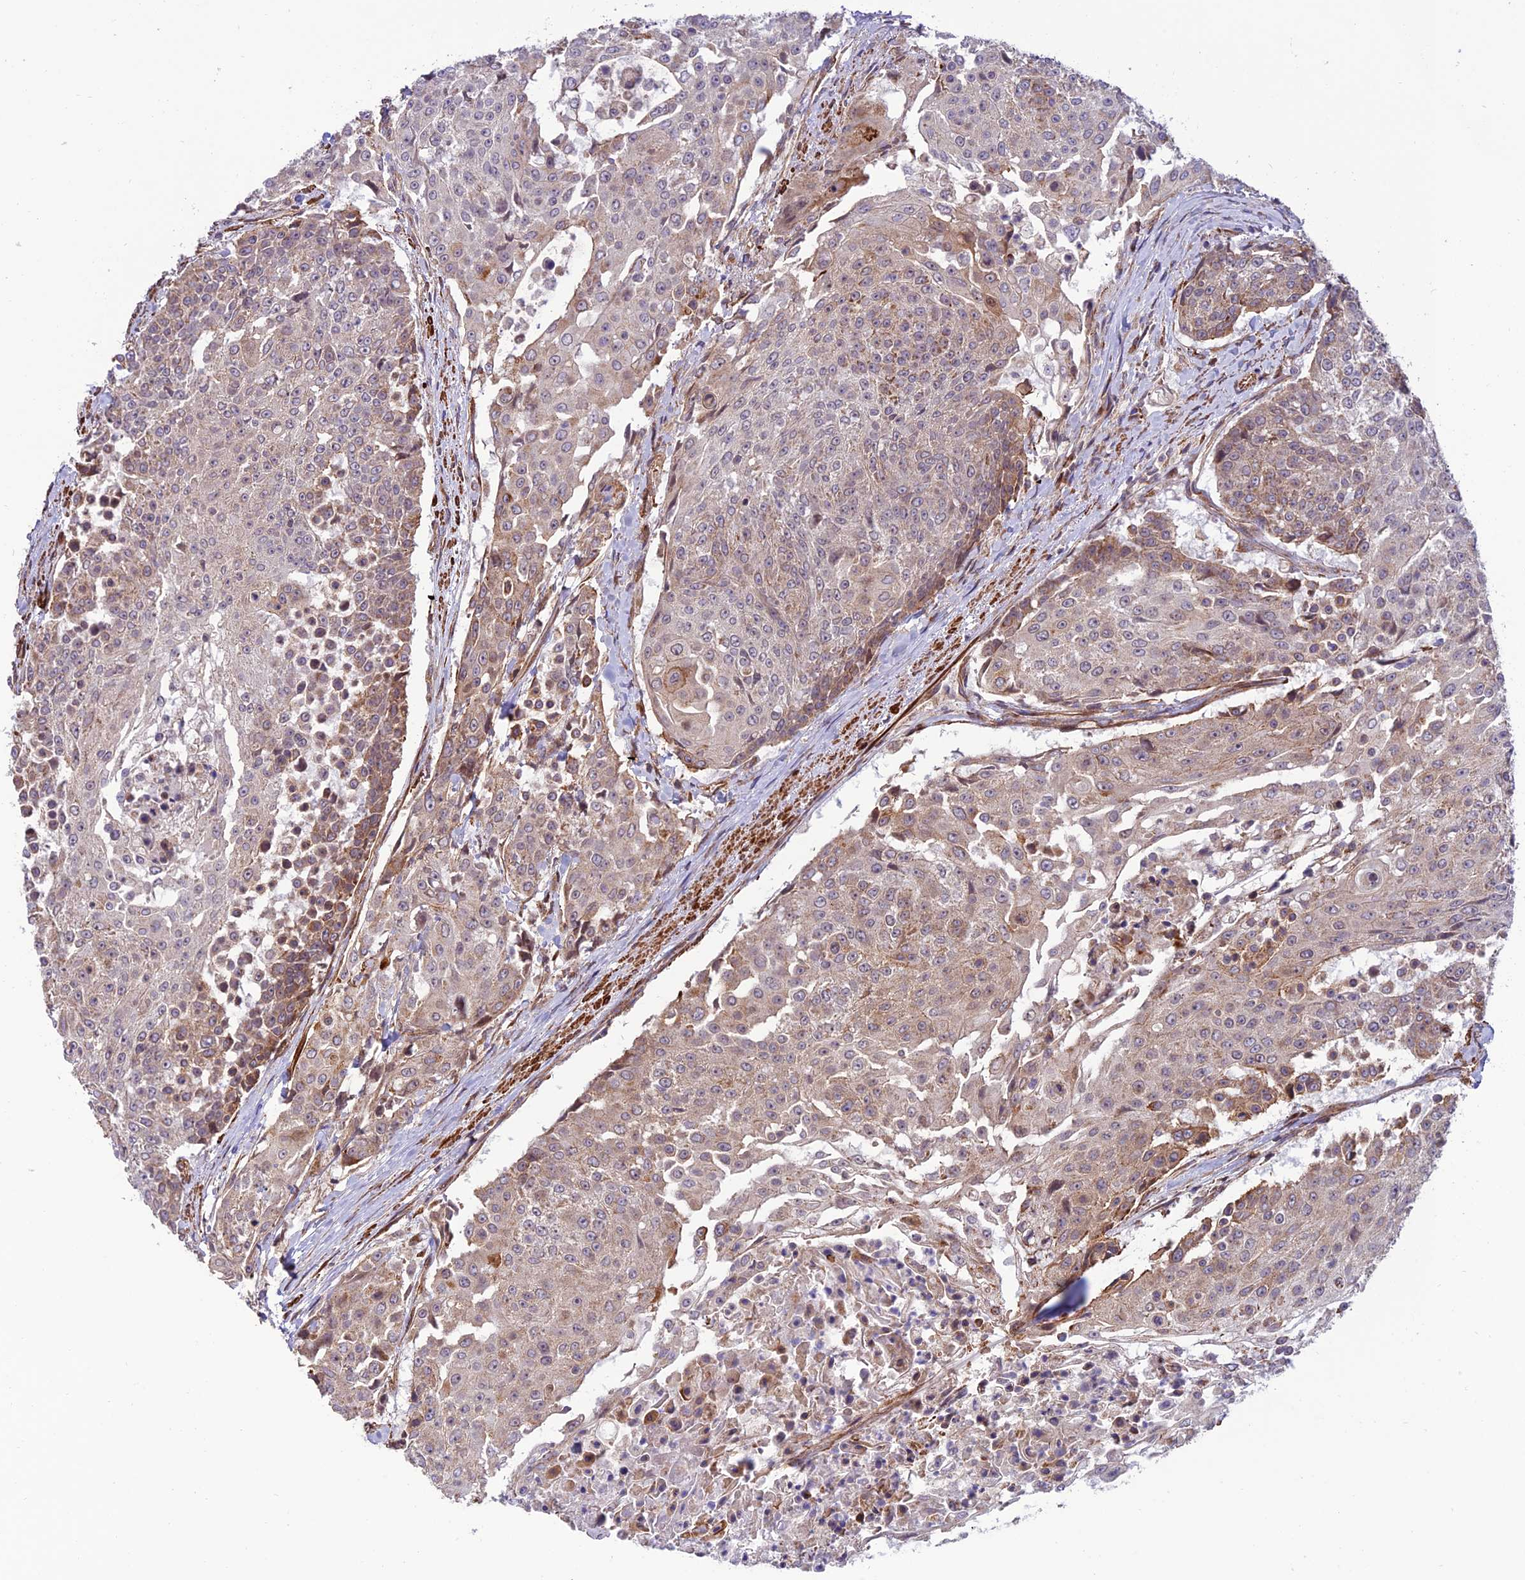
{"staining": {"intensity": "moderate", "quantity": "<25%", "location": "cytoplasmic/membranous"}, "tissue": "urothelial cancer", "cell_type": "Tumor cells", "image_type": "cancer", "snomed": [{"axis": "morphology", "description": "Urothelial carcinoma, High grade"}, {"axis": "topography", "description": "Urinary bladder"}], "caption": "Protein staining by immunohistochemistry (IHC) reveals moderate cytoplasmic/membranous expression in about <25% of tumor cells in urothelial cancer. (DAB (3,3'-diaminobenzidine) IHC, brown staining for protein, blue staining for nuclei).", "gene": "TNIP3", "patient": {"sex": "female", "age": 63}}